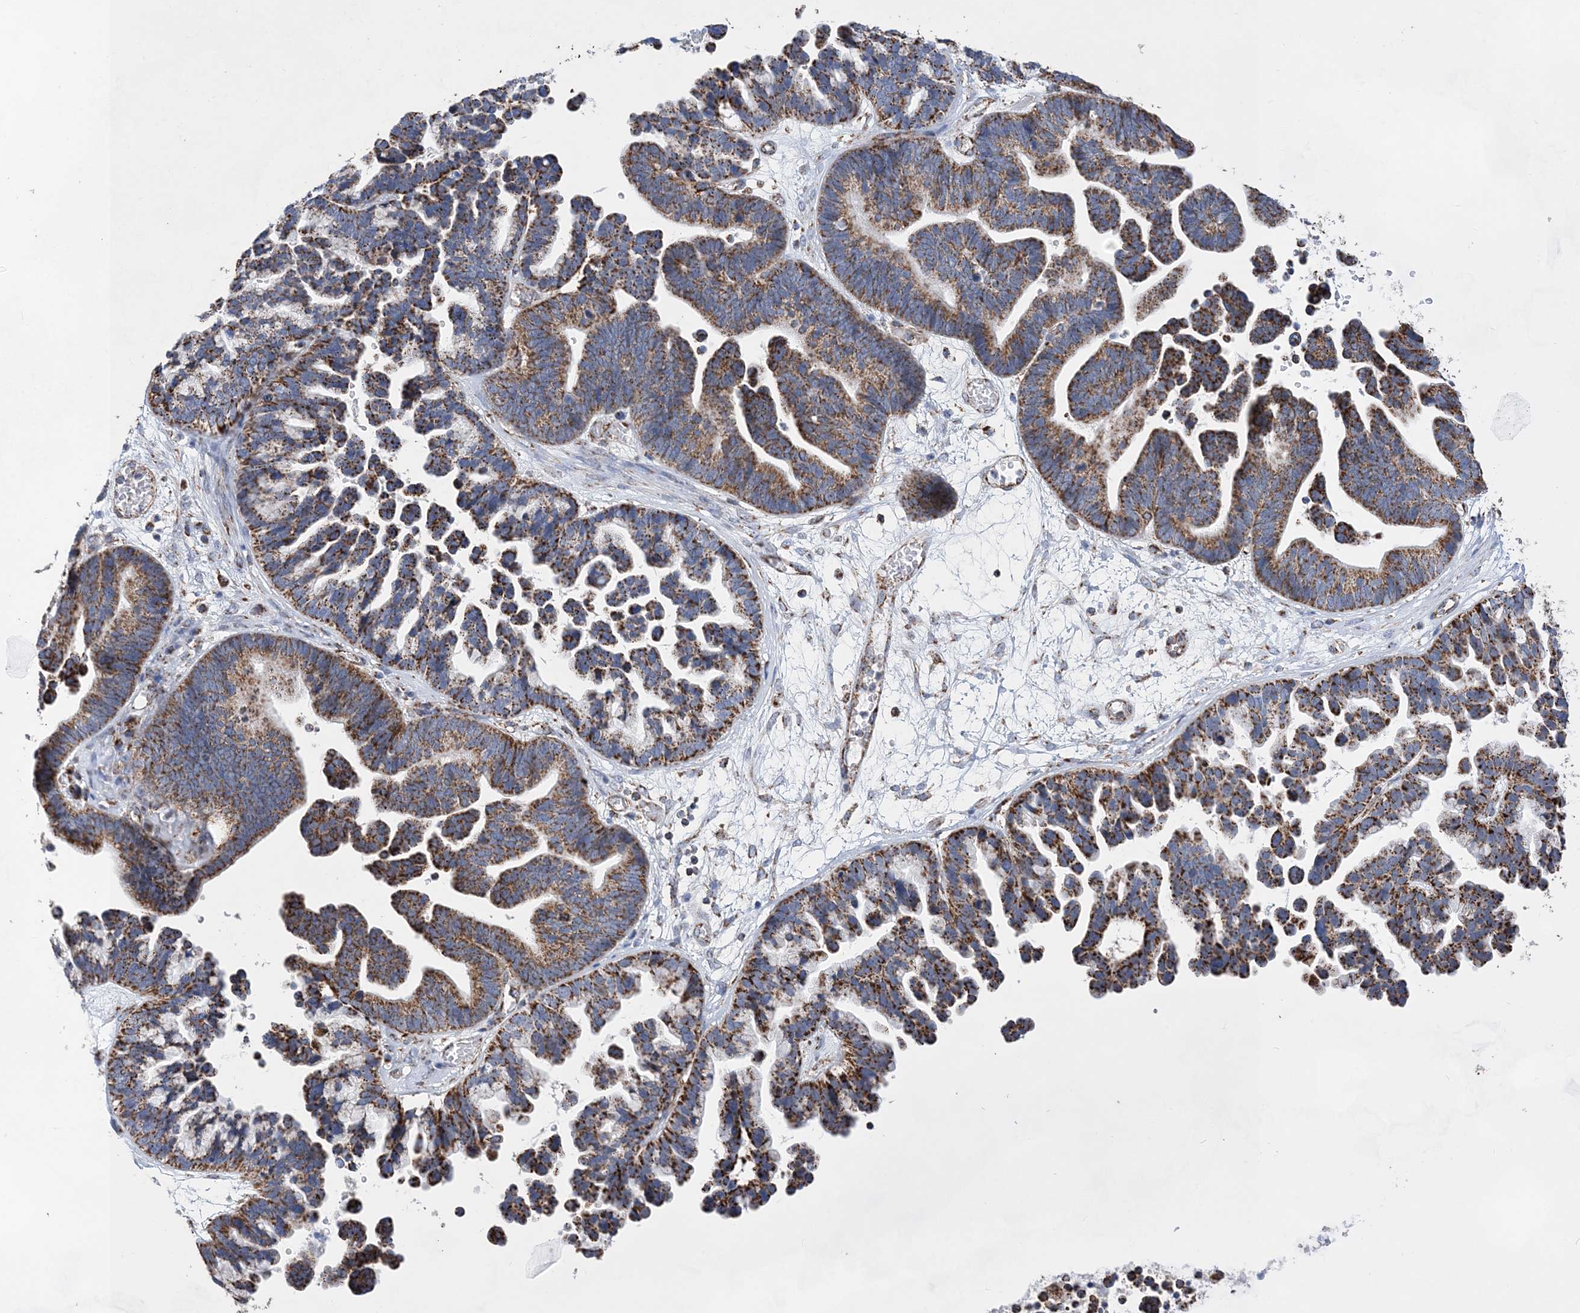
{"staining": {"intensity": "strong", "quantity": ">75%", "location": "cytoplasmic/membranous"}, "tissue": "ovarian cancer", "cell_type": "Tumor cells", "image_type": "cancer", "snomed": [{"axis": "morphology", "description": "Cystadenocarcinoma, serous, NOS"}, {"axis": "topography", "description": "Ovary"}], "caption": "The image shows staining of ovarian serous cystadenocarcinoma, revealing strong cytoplasmic/membranous protein expression (brown color) within tumor cells. (DAB (3,3'-diaminobenzidine) = brown stain, brightfield microscopy at high magnification).", "gene": "ACOT9", "patient": {"sex": "female", "age": 56}}